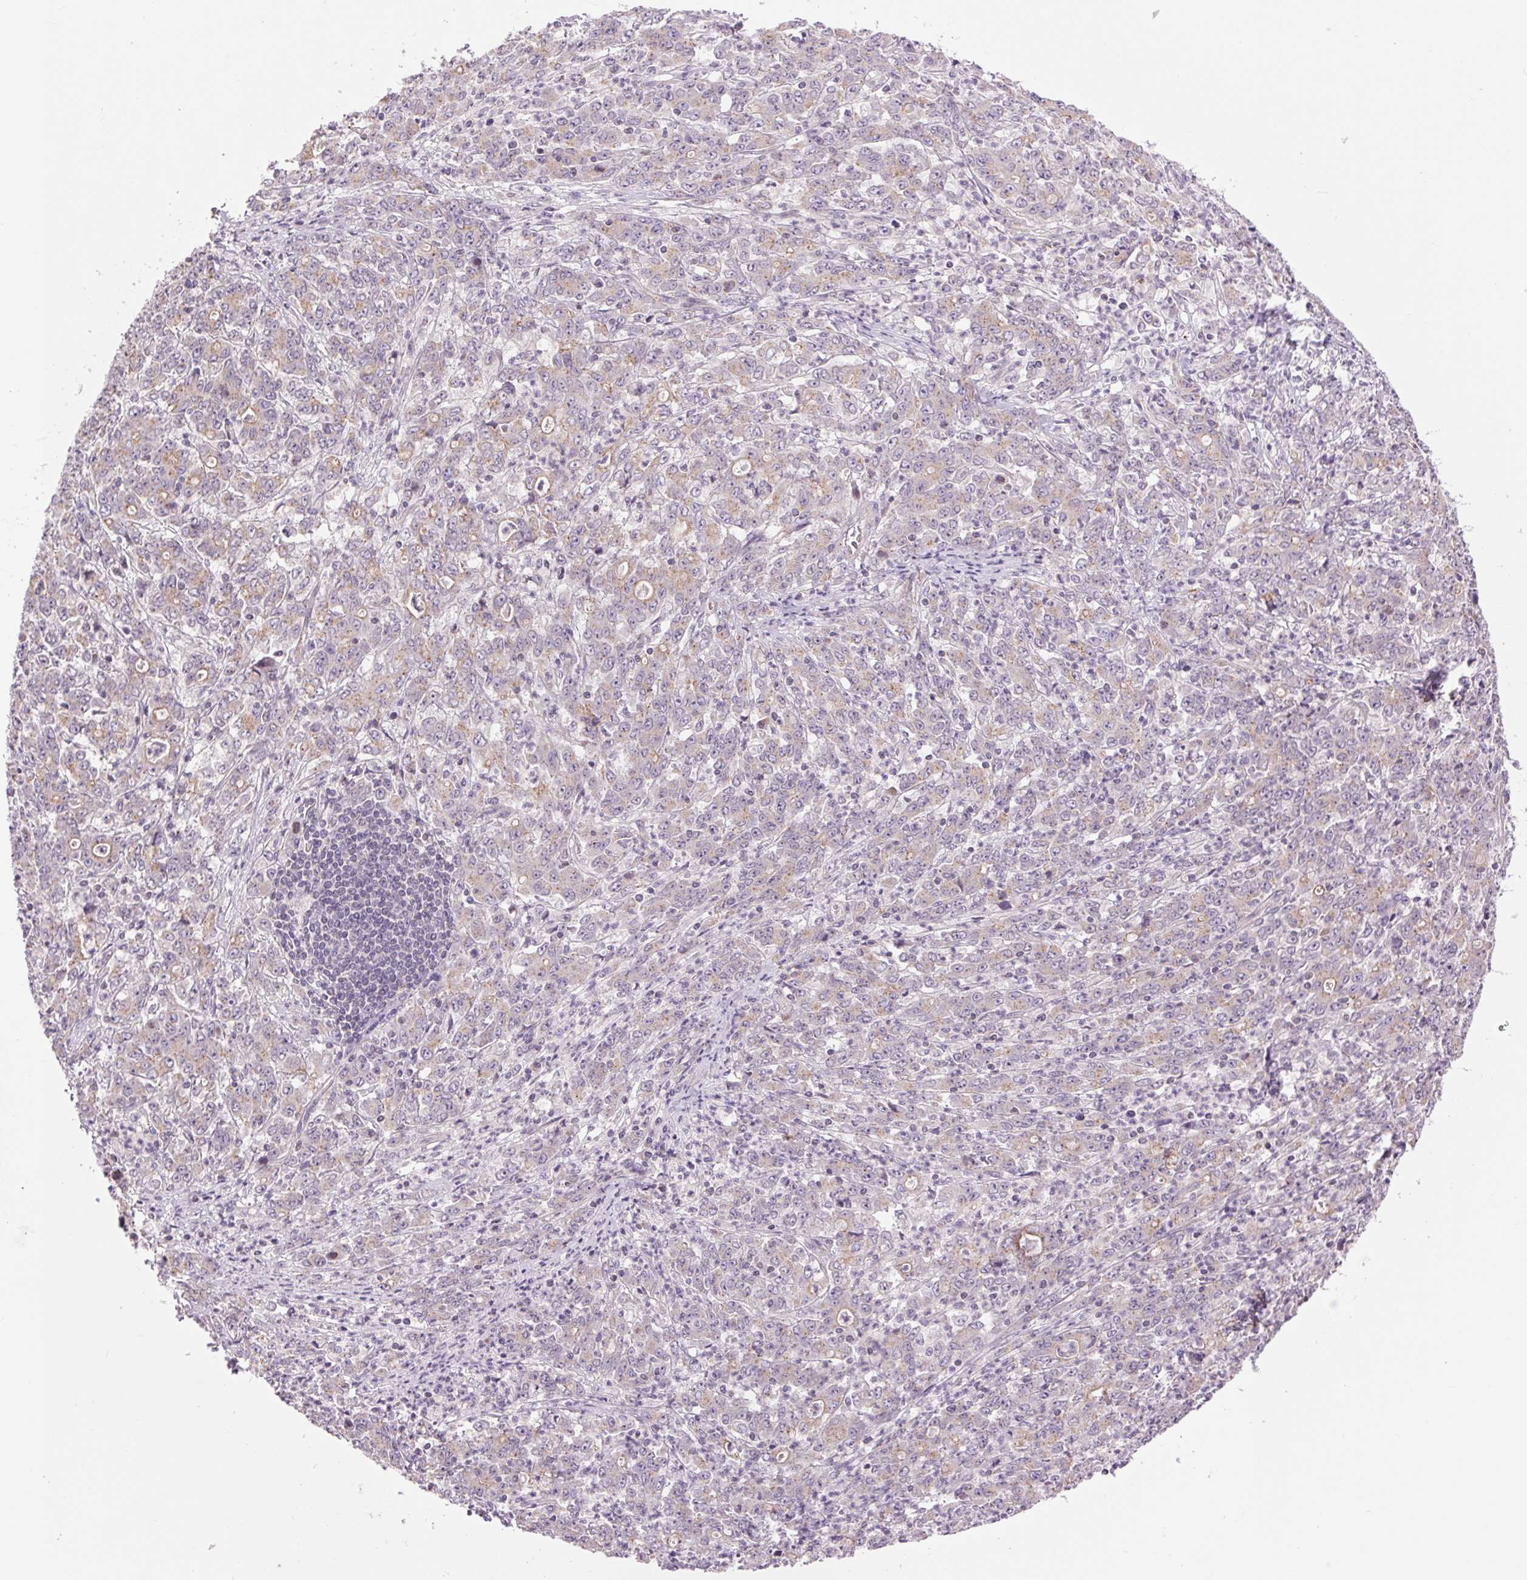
{"staining": {"intensity": "weak", "quantity": "<25%", "location": "cytoplasmic/membranous"}, "tissue": "stomach cancer", "cell_type": "Tumor cells", "image_type": "cancer", "snomed": [{"axis": "morphology", "description": "Adenocarcinoma, NOS"}, {"axis": "topography", "description": "Stomach, lower"}], "caption": "The photomicrograph reveals no significant staining in tumor cells of stomach cancer.", "gene": "CTNNA3", "patient": {"sex": "female", "age": 71}}